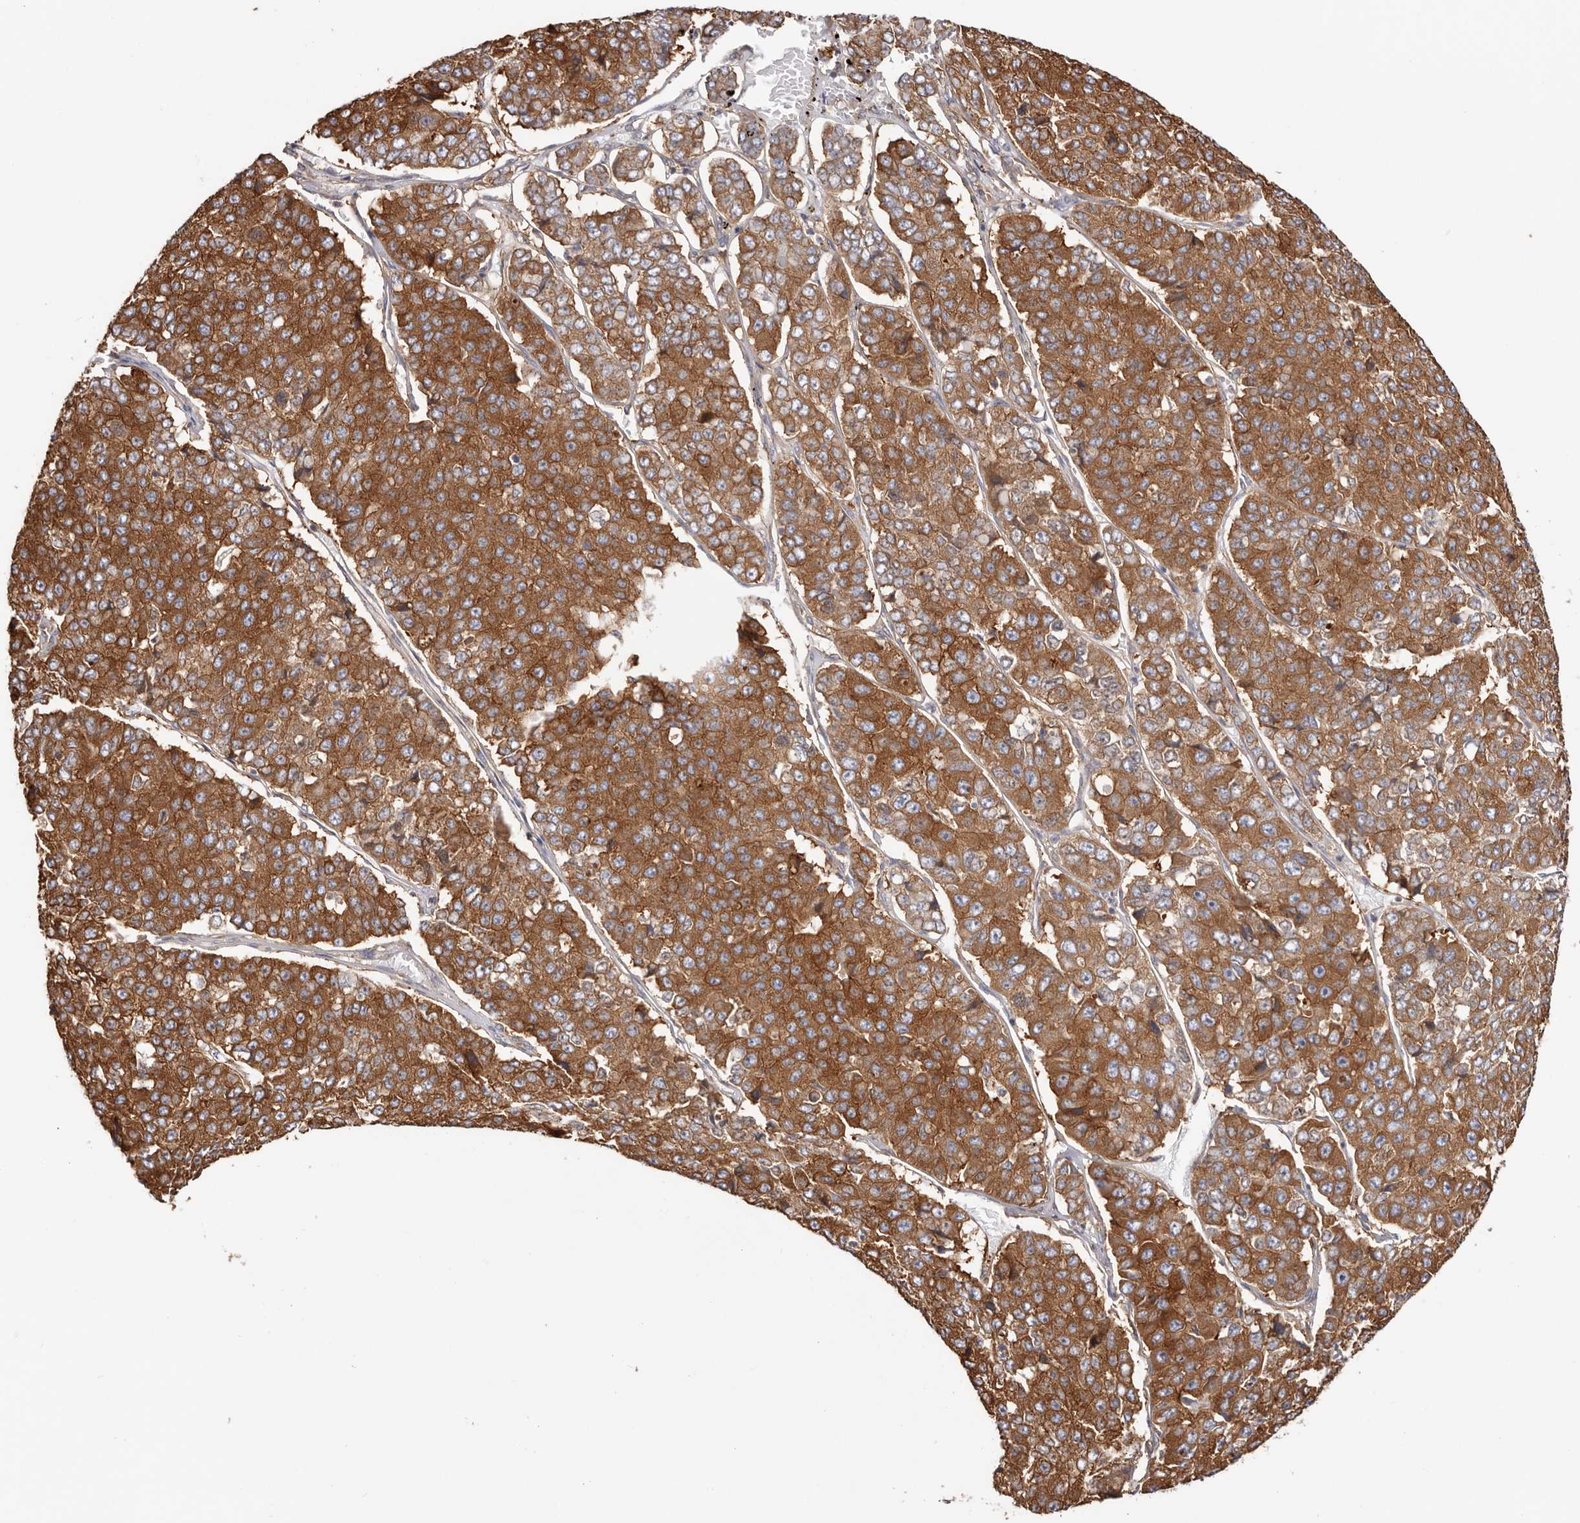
{"staining": {"intensity": "strong", "quantity": ">75%", "location": "cytoplasmic/membranous"}, "tissue": "pancreatic cancer", "cell_type": "Tumor cells", "image_type": "cancer", "snomed": [{"axis": "morphology", "description": "Adenocarcinoma, NOS"}, {"axis": "topography", "description": "Pancreas"}], "caption": "Pancreatic cancer stained for a protein (brown) shows strong cytoplasmic/membranous positive expression in approximately >75% of tumor cells.", "gene": "EPRS1", "patient": {"sex": "male", "age": 50}}